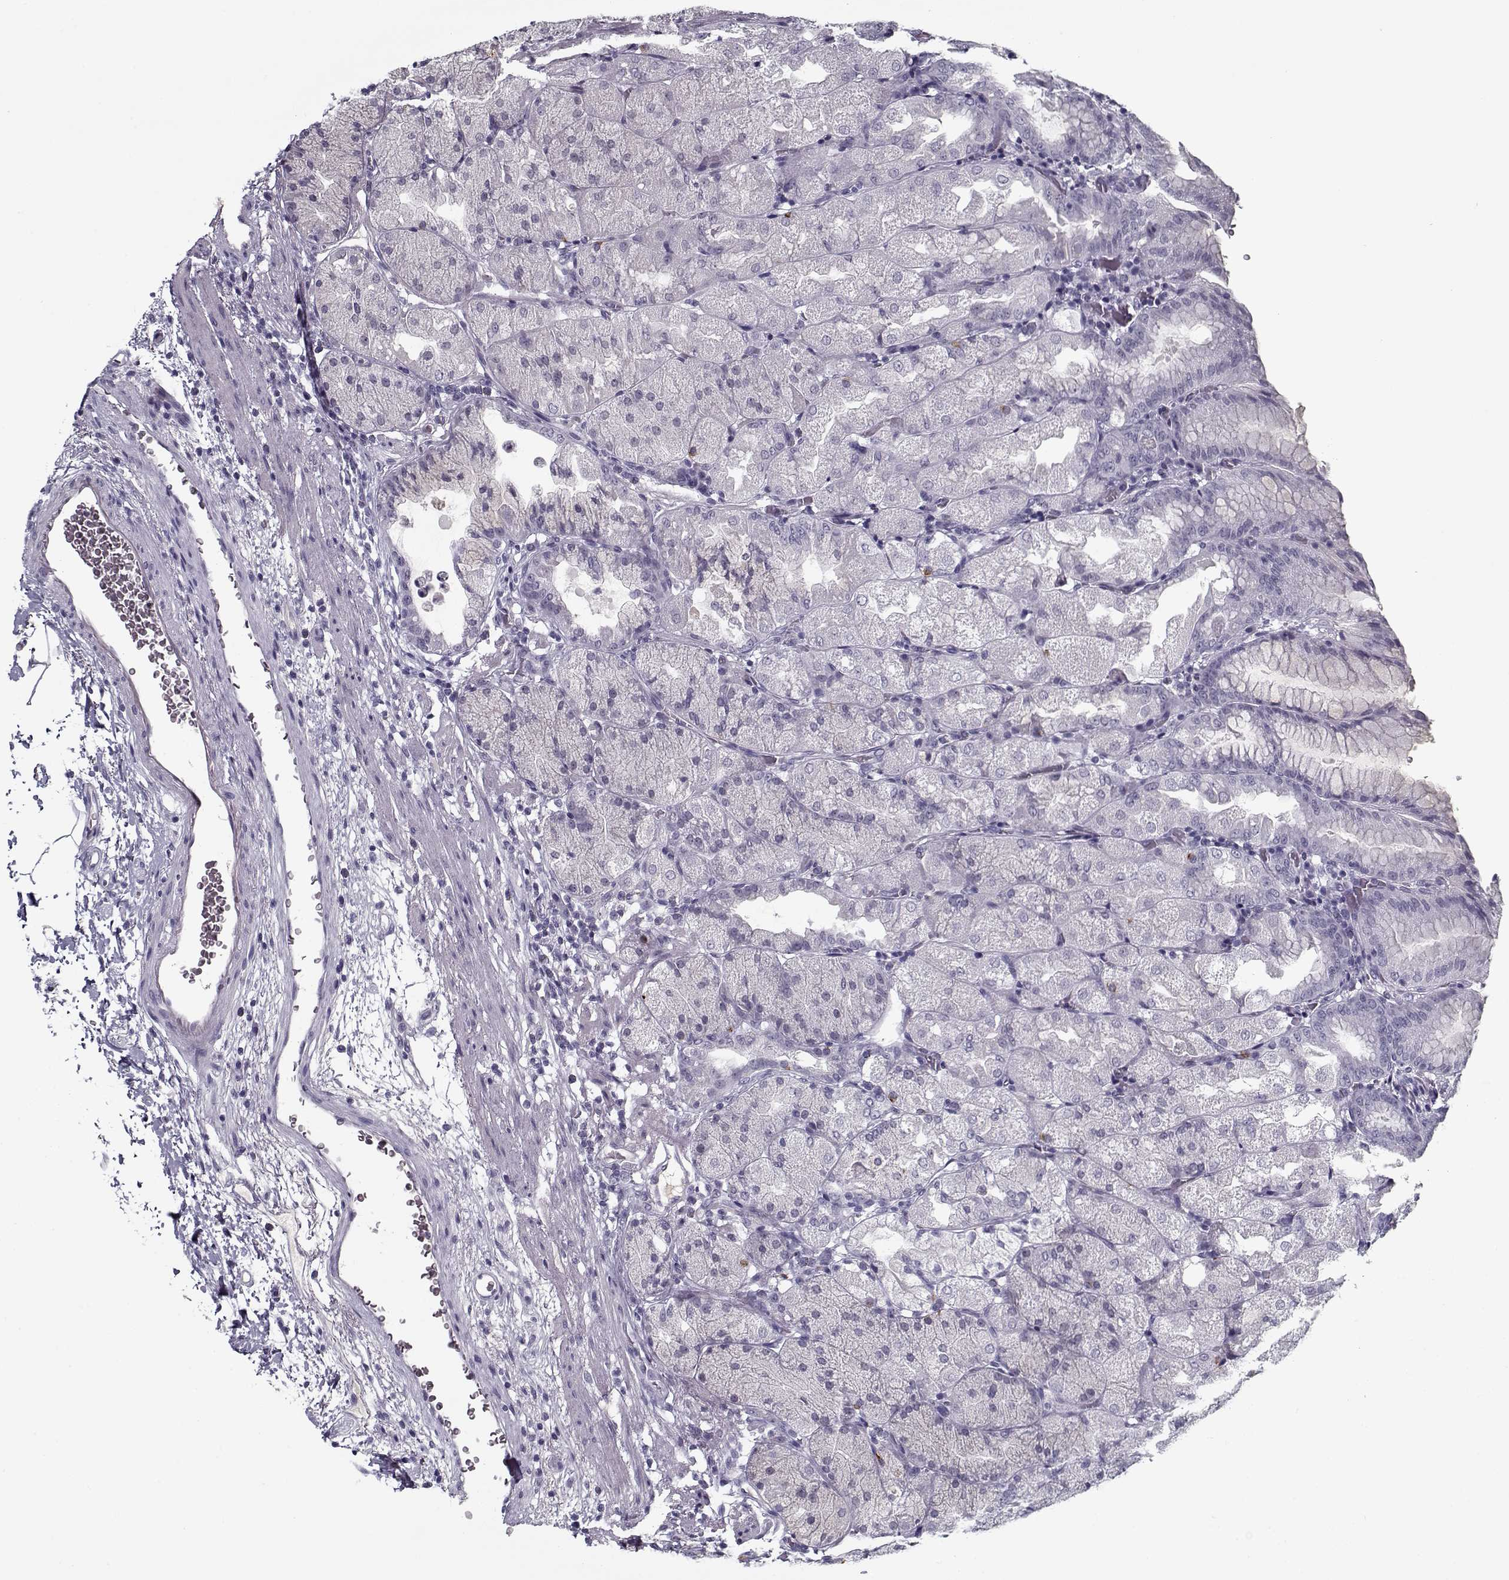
{"staining": {"intensity": "negative", "quantity": "none", "location": "none"}, "tissue": "stomach", "cell_type": "Glandular cells", "image_type": "normal", "snomed": [{"axis": "morphology", "description": "Normal tissue, NOS"}, {"axis": "topography", "description": "Stomach, upper"}, {"axis": "topography", "description": "Stomach"}, {"axis": "topography", "description": "Stomach, lower"}], "caption": "Immunohistochemistry micrograph of benign human stomach stained for a protein (brown), which displays no expression in glandular cells.", "gene": "SPACA9", "patient": {"sex": "male", "age": 62}}